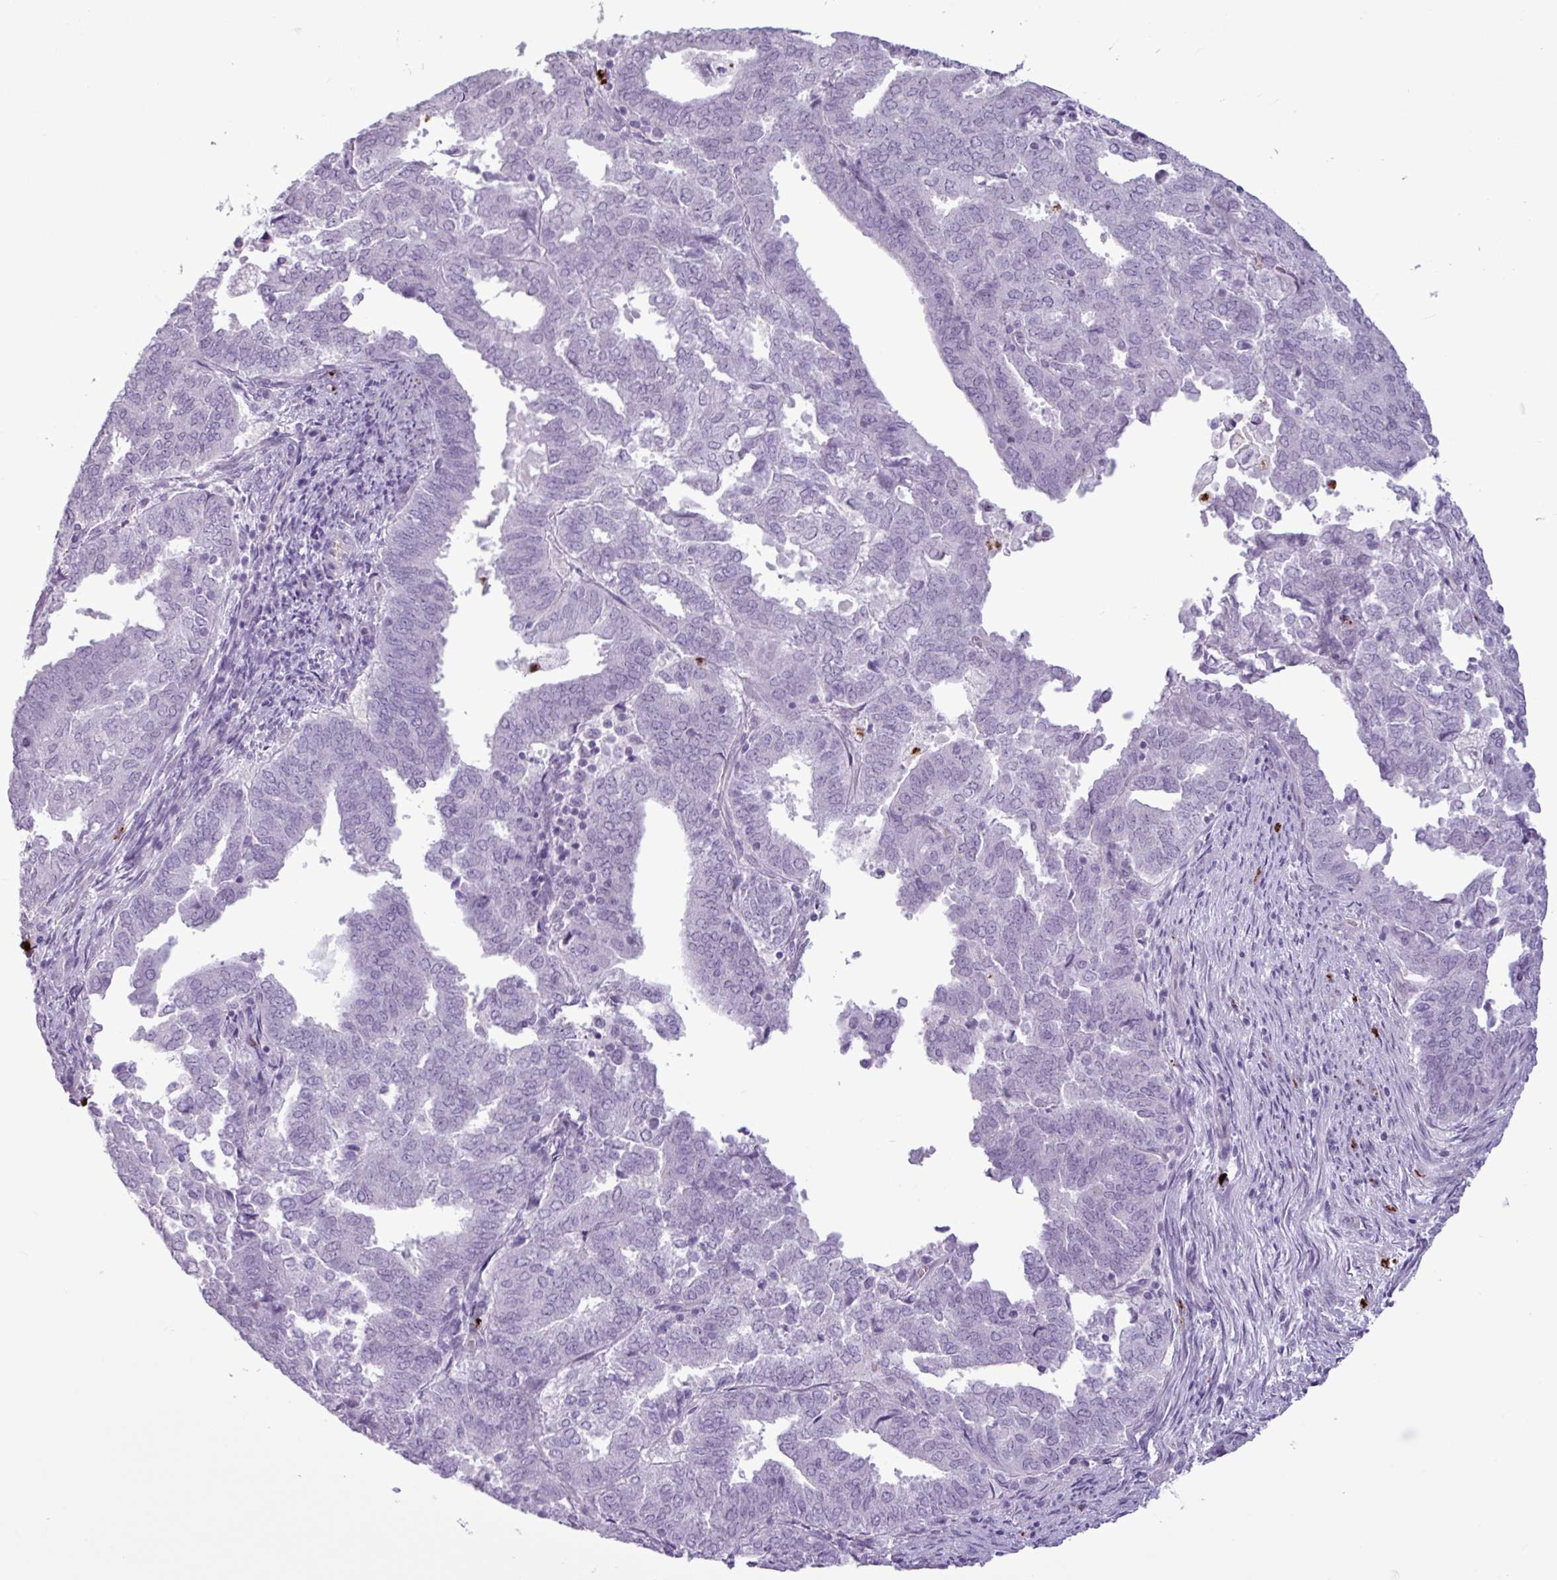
{"staining": {"intensity": "negative", "quantity": "none", "location": "none"}, "tissue": "endometrial cancer", "cell_type": "Tumor cells", "image_type": "cancer", "snomed": [{"axis": "morphology", "description": "Adenocarcinoma, NOS"}, {"axis": "topography", "description": "Endometrium"}], "caption": "Immunohistochemical staining of human endometrial cancer (adenocarcinoma) reveals no significant positivity in tumor cells.", "gene": "TMEM178A", "patient": {"sex": "female", "age": 72}}